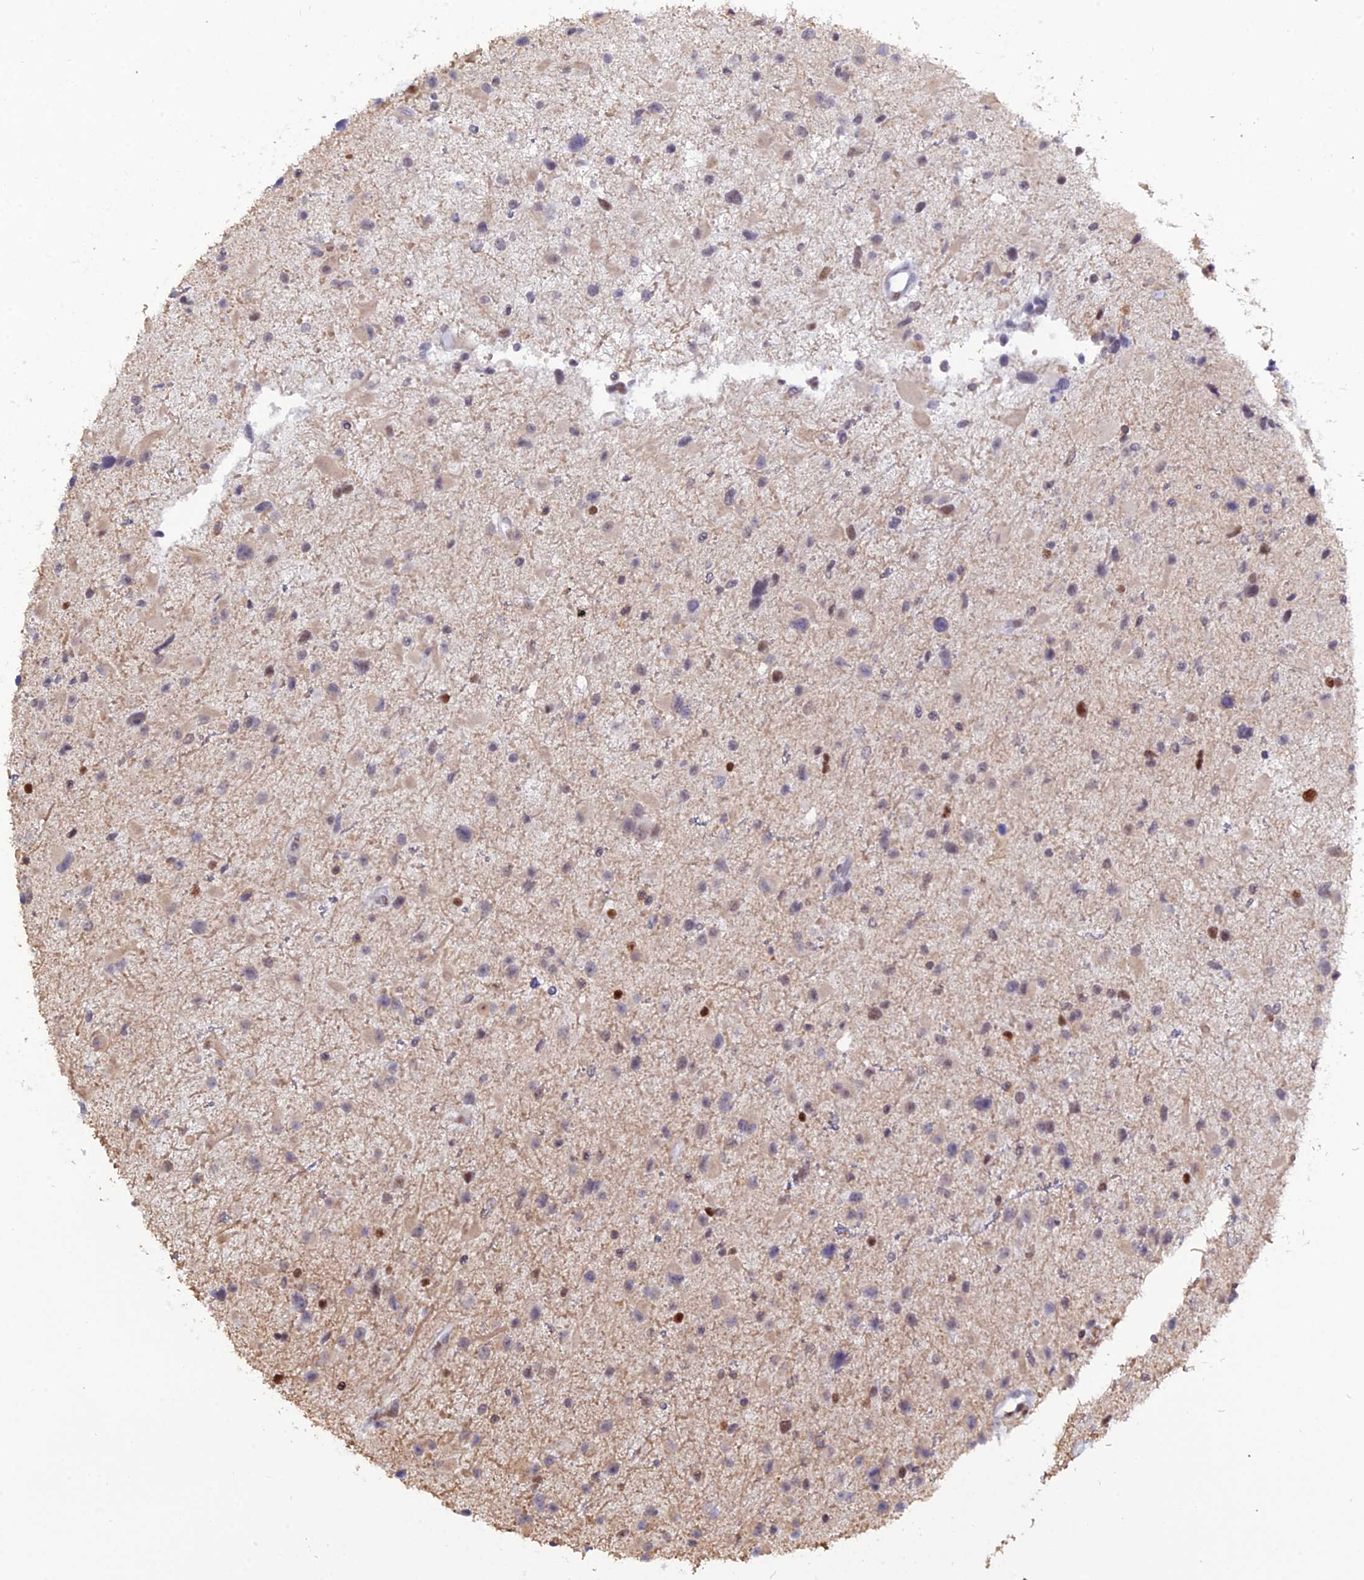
{"staining": {"intensity": "weak", "quantity": "<25%", "location": "cytoplasmic/membranous"}, "tissue": "glioma", "cell_type": "Tumor cells", "image_type": "cancer", "snomed": [{"axis": "morphology", "description": "Glioma, malignant, Low grade"}, {"axis": "topography", "description": "Brain"}], "caption": "Tumor cells show no significant protein staining in malignant glioma (low-grade). (DAB (3,3'-diaminobenzidine) immunohistochemistry, high magnification).", "gene": "NOL4L", "patient": {"sex": "female", "age": 32}}